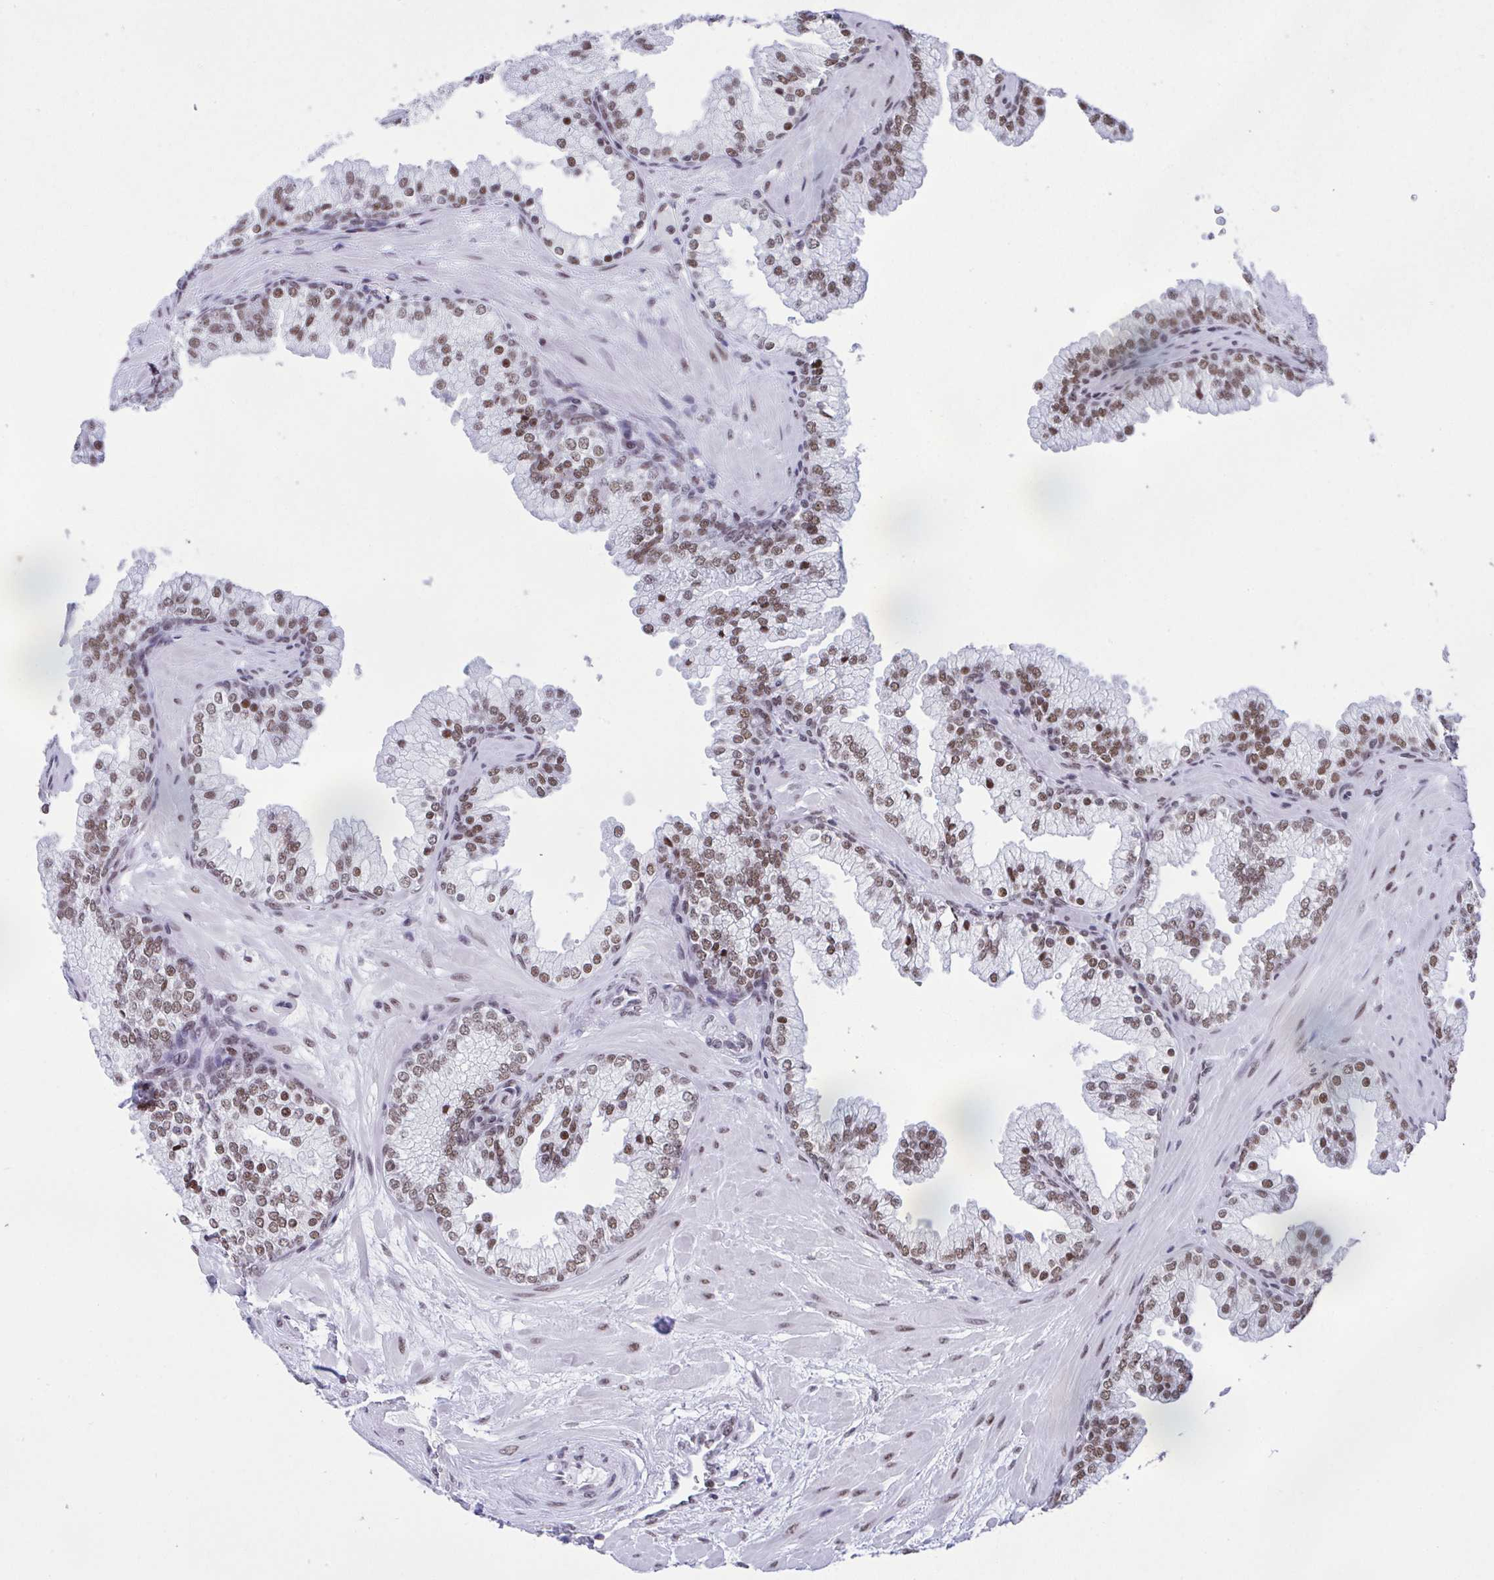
{"staining": {"intensity": "moderate", "quantity": ">75%", "location": "nuclear"}, "tissue": "prostate", "cell_type": "Glandular cells", "image_type": "normal", "snomed": [{"axis": "morphology", "description": "Normal tissue, NOS"}, {"axis": "topography", "description": "Prostate"}, {"axis": "topography", "description": "Peripheral nerve tissue"}], "caption": "Glandular cells demonstrate medium levels of moderate nuclear expression in about >75% of cells in unremarkable human prostate.", "gene": "DDX52", "patient": {"sex": "male", "age": 61}}